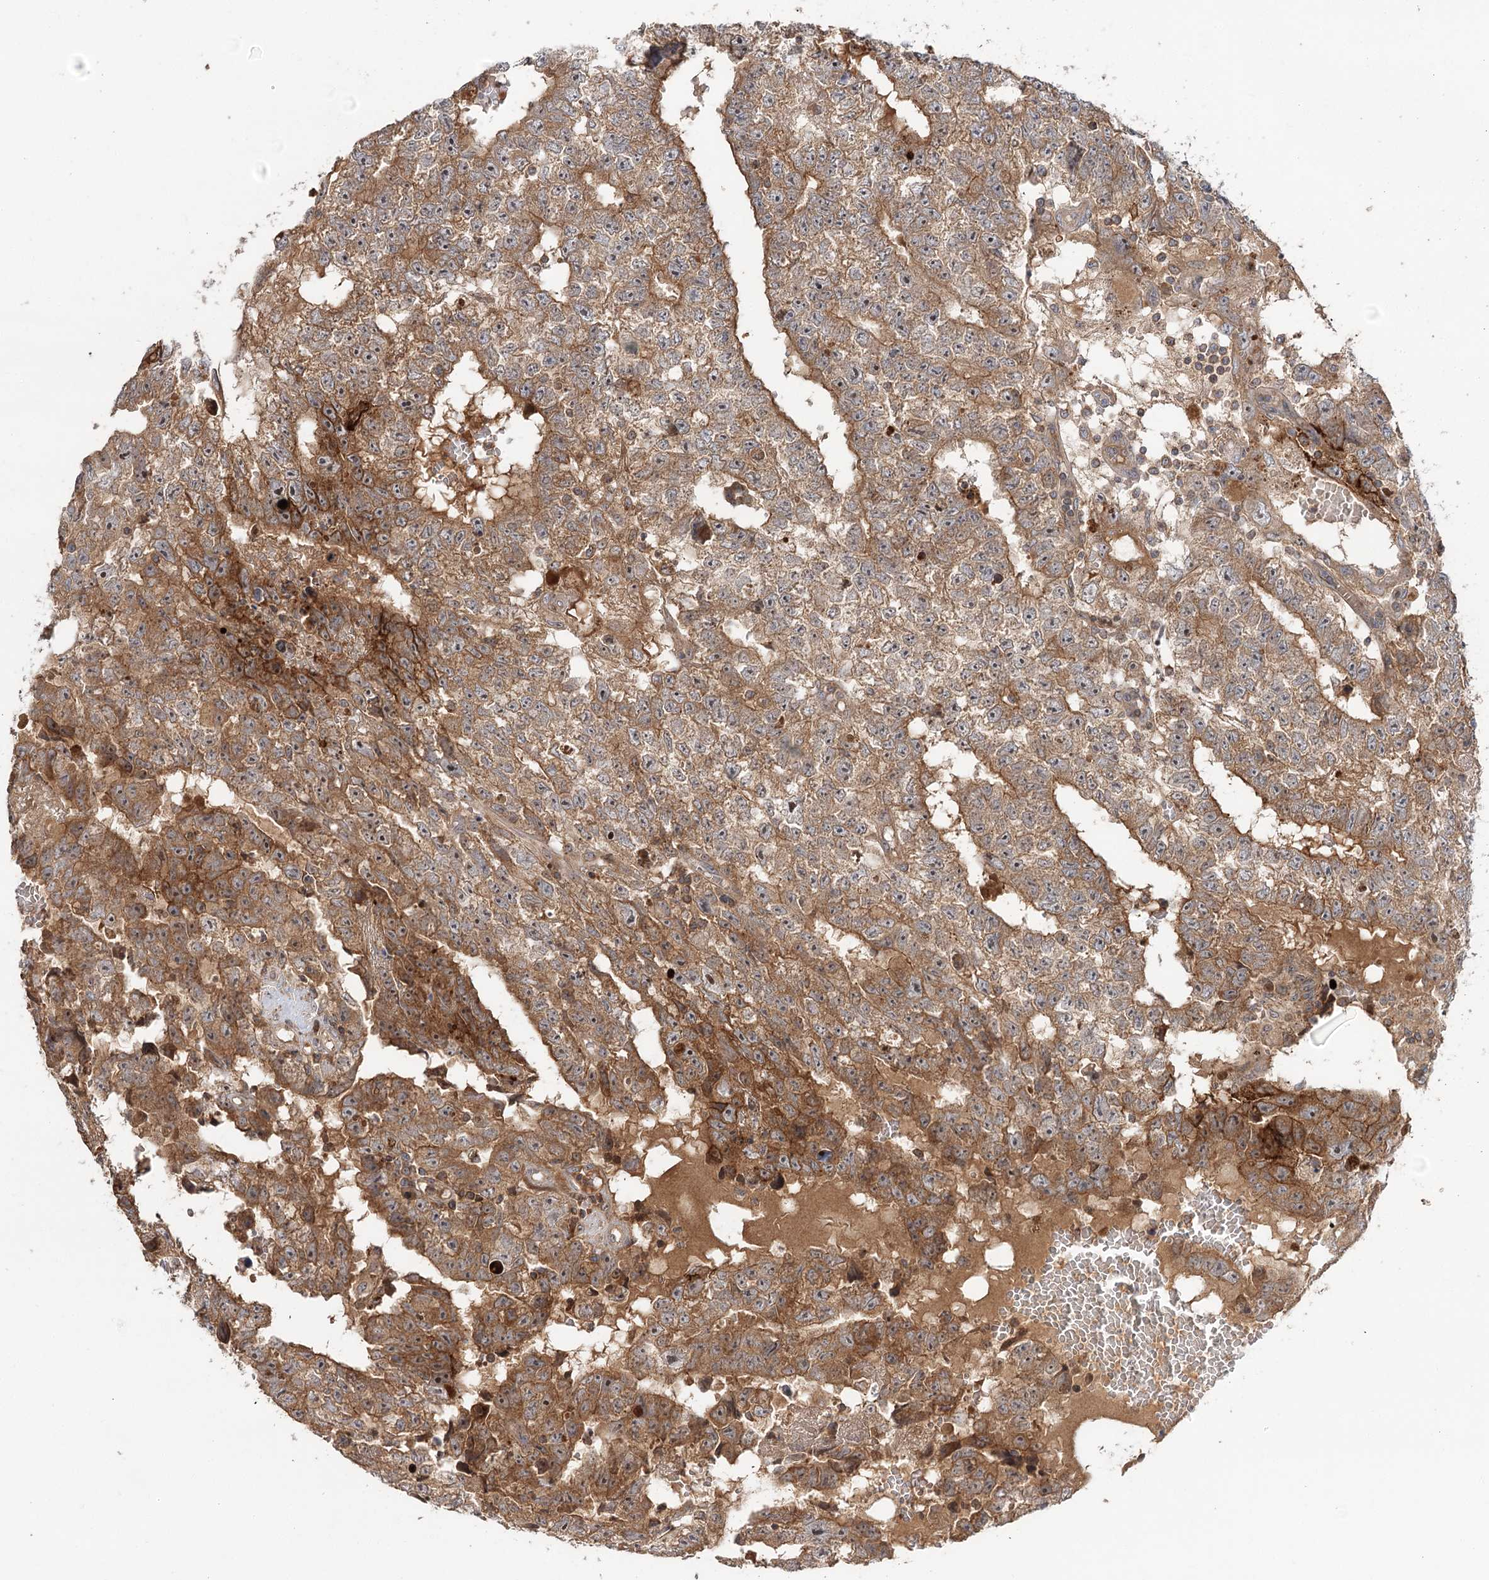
{"staining": {"intensity": "moderate", "quantity": ">75%", "location": "cytoplasmic/membranous"}, "tissue": "testis cancer", "cell_type": "Tumor cells", "image_type": "cancer", "snomed": [{"axis": "morphology", "description": "Carcinoma, Embryonal, NOS"}, {"axis": "topography", "description": "Testis"}], "caption": "Tumor cells exhibit medium levels of moderate cytoplasmic/membranous positivity in about >75% of cells in testis embryonal carcinoma.", "gene": "RAPGEF6", "patient": {"sex": "male", "age": 25}}